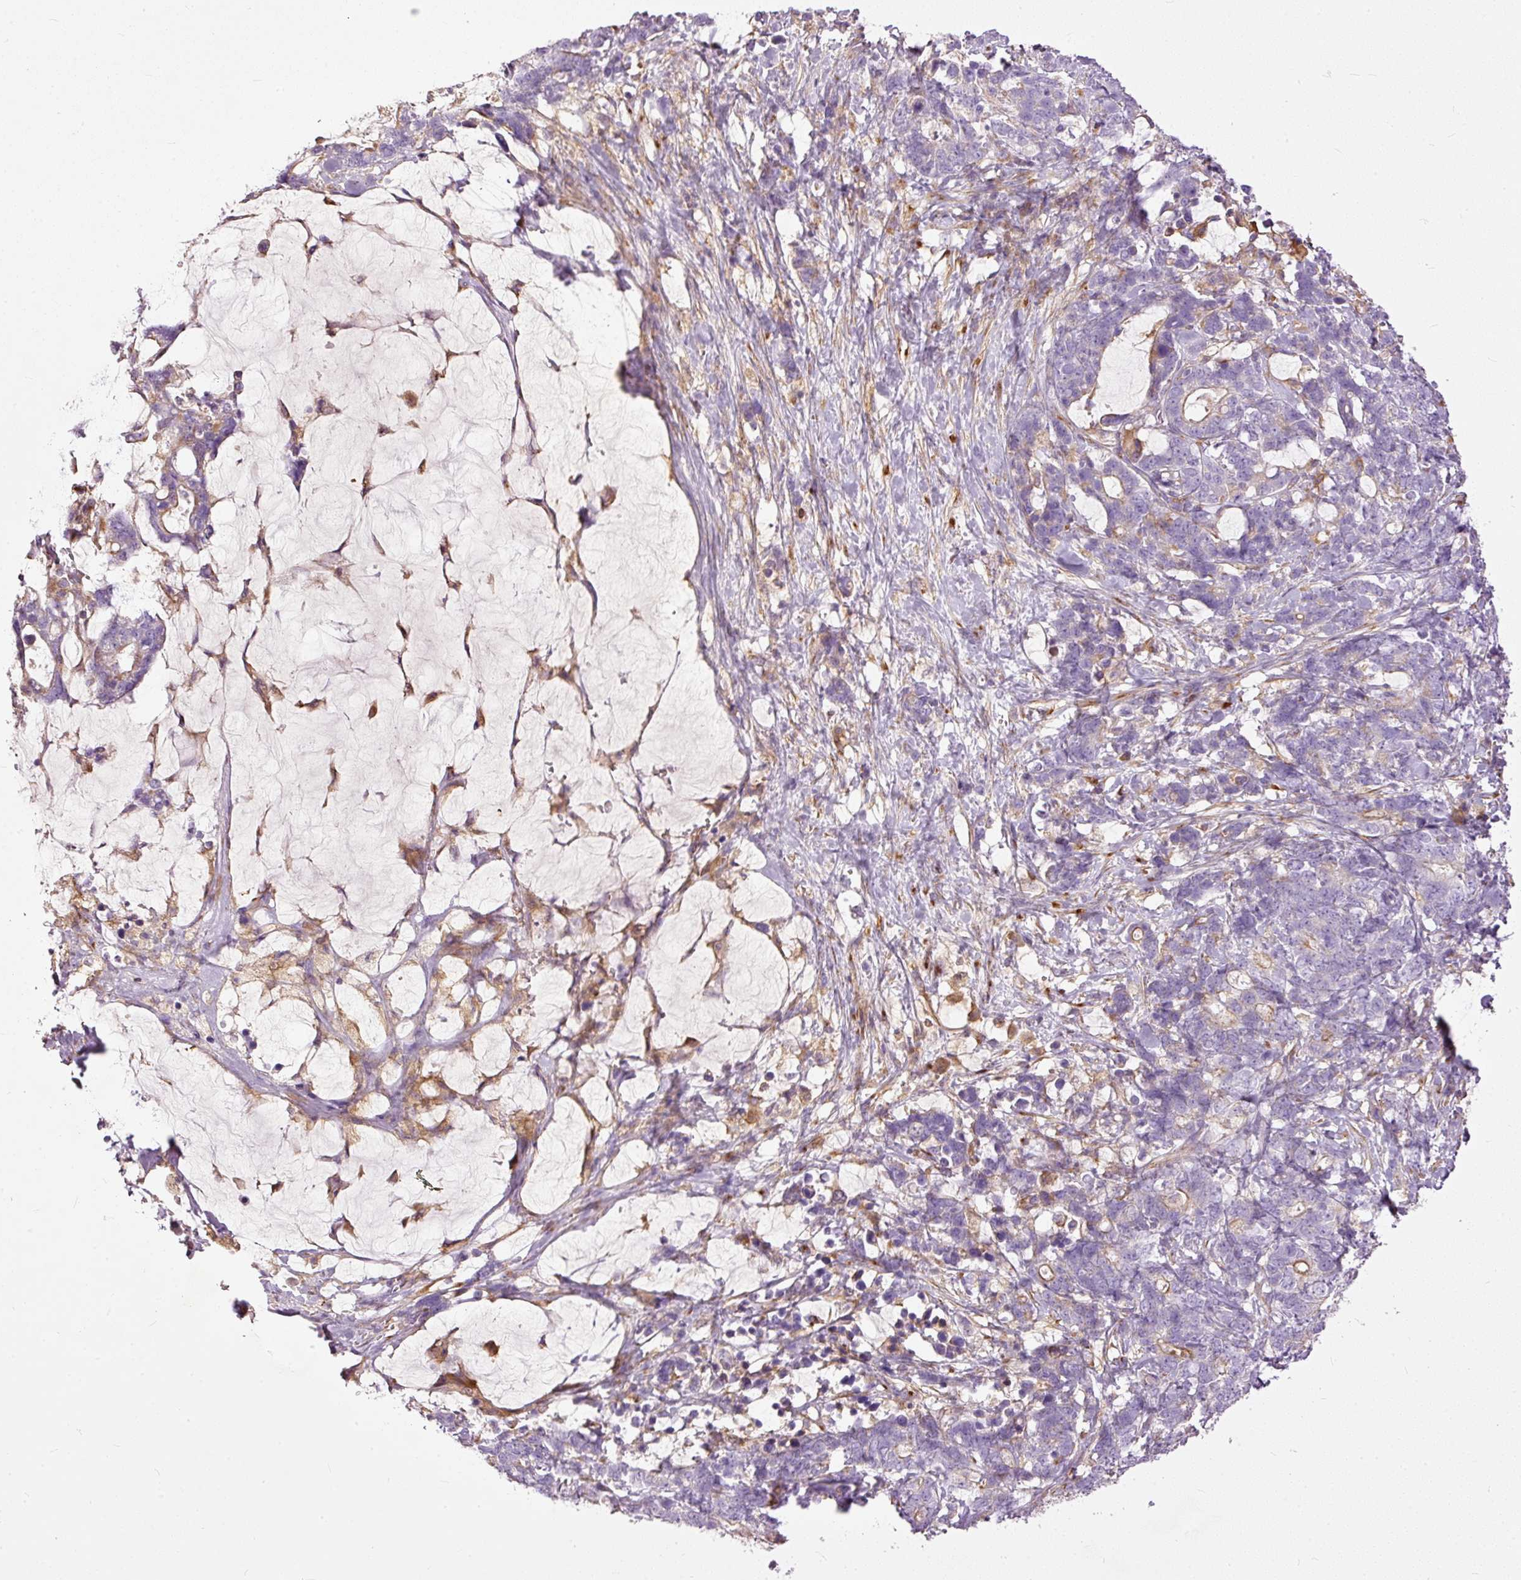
{"staining": {"intensity": "negative", "quantity": "none", "location": "none"}, "tissue": "stomach cancer", "cell_type": "Tumor cells", "image_type": "cancer", "snomed": [{"axis": "morphology", "description": "Normal tissue, NOS"}, {"axis": "morphology", "description": "Adenocarcinoma, NOS"}, {"axis": "topography", "description": "Stomach"}], "caption": "Tumor cells show no significant protein expression in stomach cancer.", "gene": "PAQR9", "patient": {"sex": "female", "age": 64}}